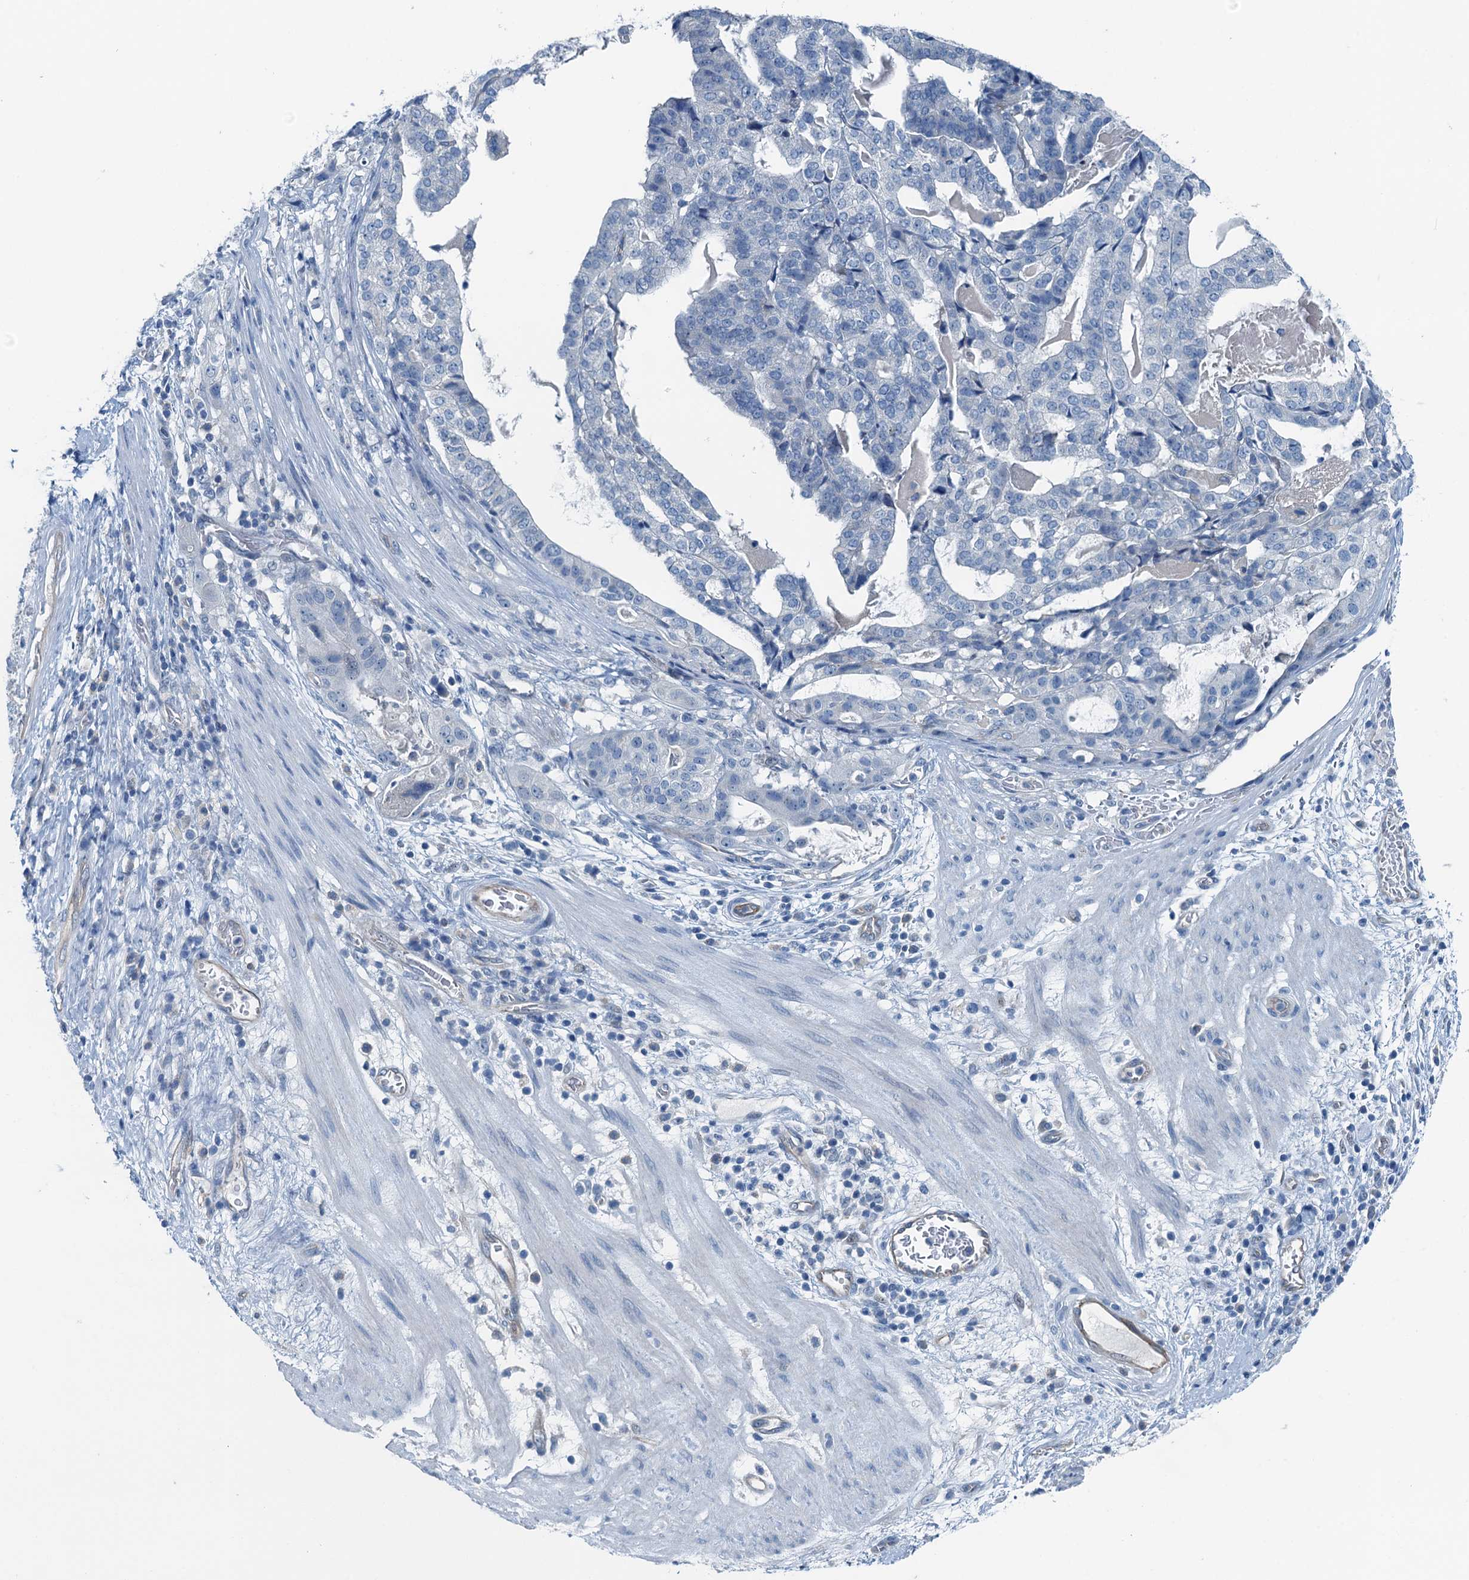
{"staining": {"intensity": "negative", "quantity": "none", "location": "none"}, "tissue": "stomach cancer", "cell_type": "Tumor cells", "image_type": "cancer", "snomed": [{"axis": "morphology", "description": "Adenocarcinoma, NOS"}, {"axis": "topography", "description": "Stomach"}], "caption": "Photomicrograph shows no protein expression in tumor cells of stomach cancer (adenocarcinoma) tissue.", "gene": "GFOD2", "patient": {"sex": "male", "age": 48}}